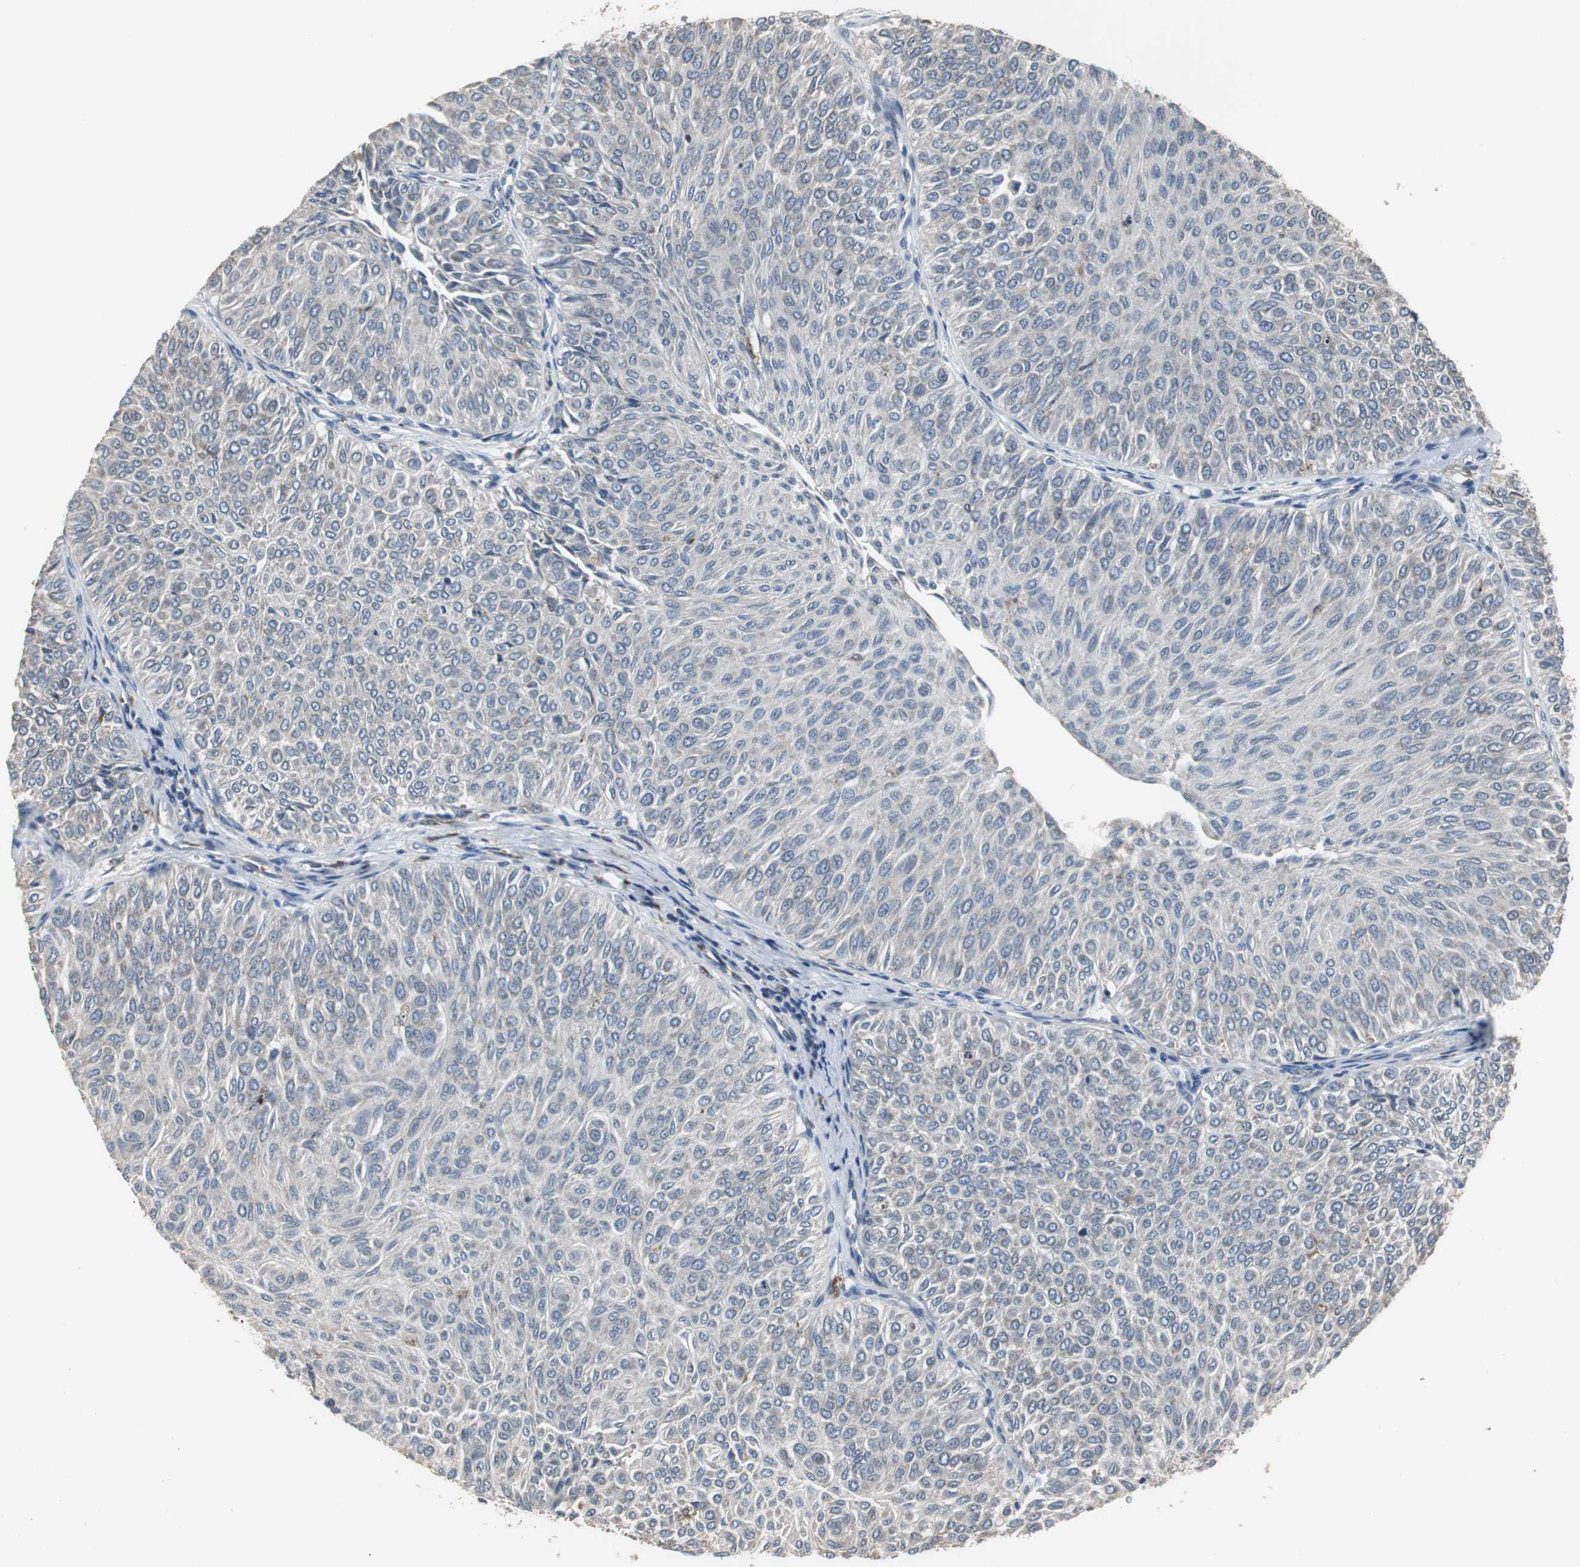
{"staining": {"intensity": "negative", "quantity": "none", "location": "none"}, "tissue": "urothelial cancer", "cell_type": "Tumor cells", "image_type": "cancer", "snomed": [{"axis": "morphology", "description": "Urothelial carcinoma, Low grade"}, {"axis": "topography", "description": "Urinary bladder"}], "caption": "IHC photomicrograph of human urothelial cancer stained for a protein (brown), which reveals no positivity in tumor cells.", "gene": "NCF2", "patient": {"sex": "male", "age": 78}}